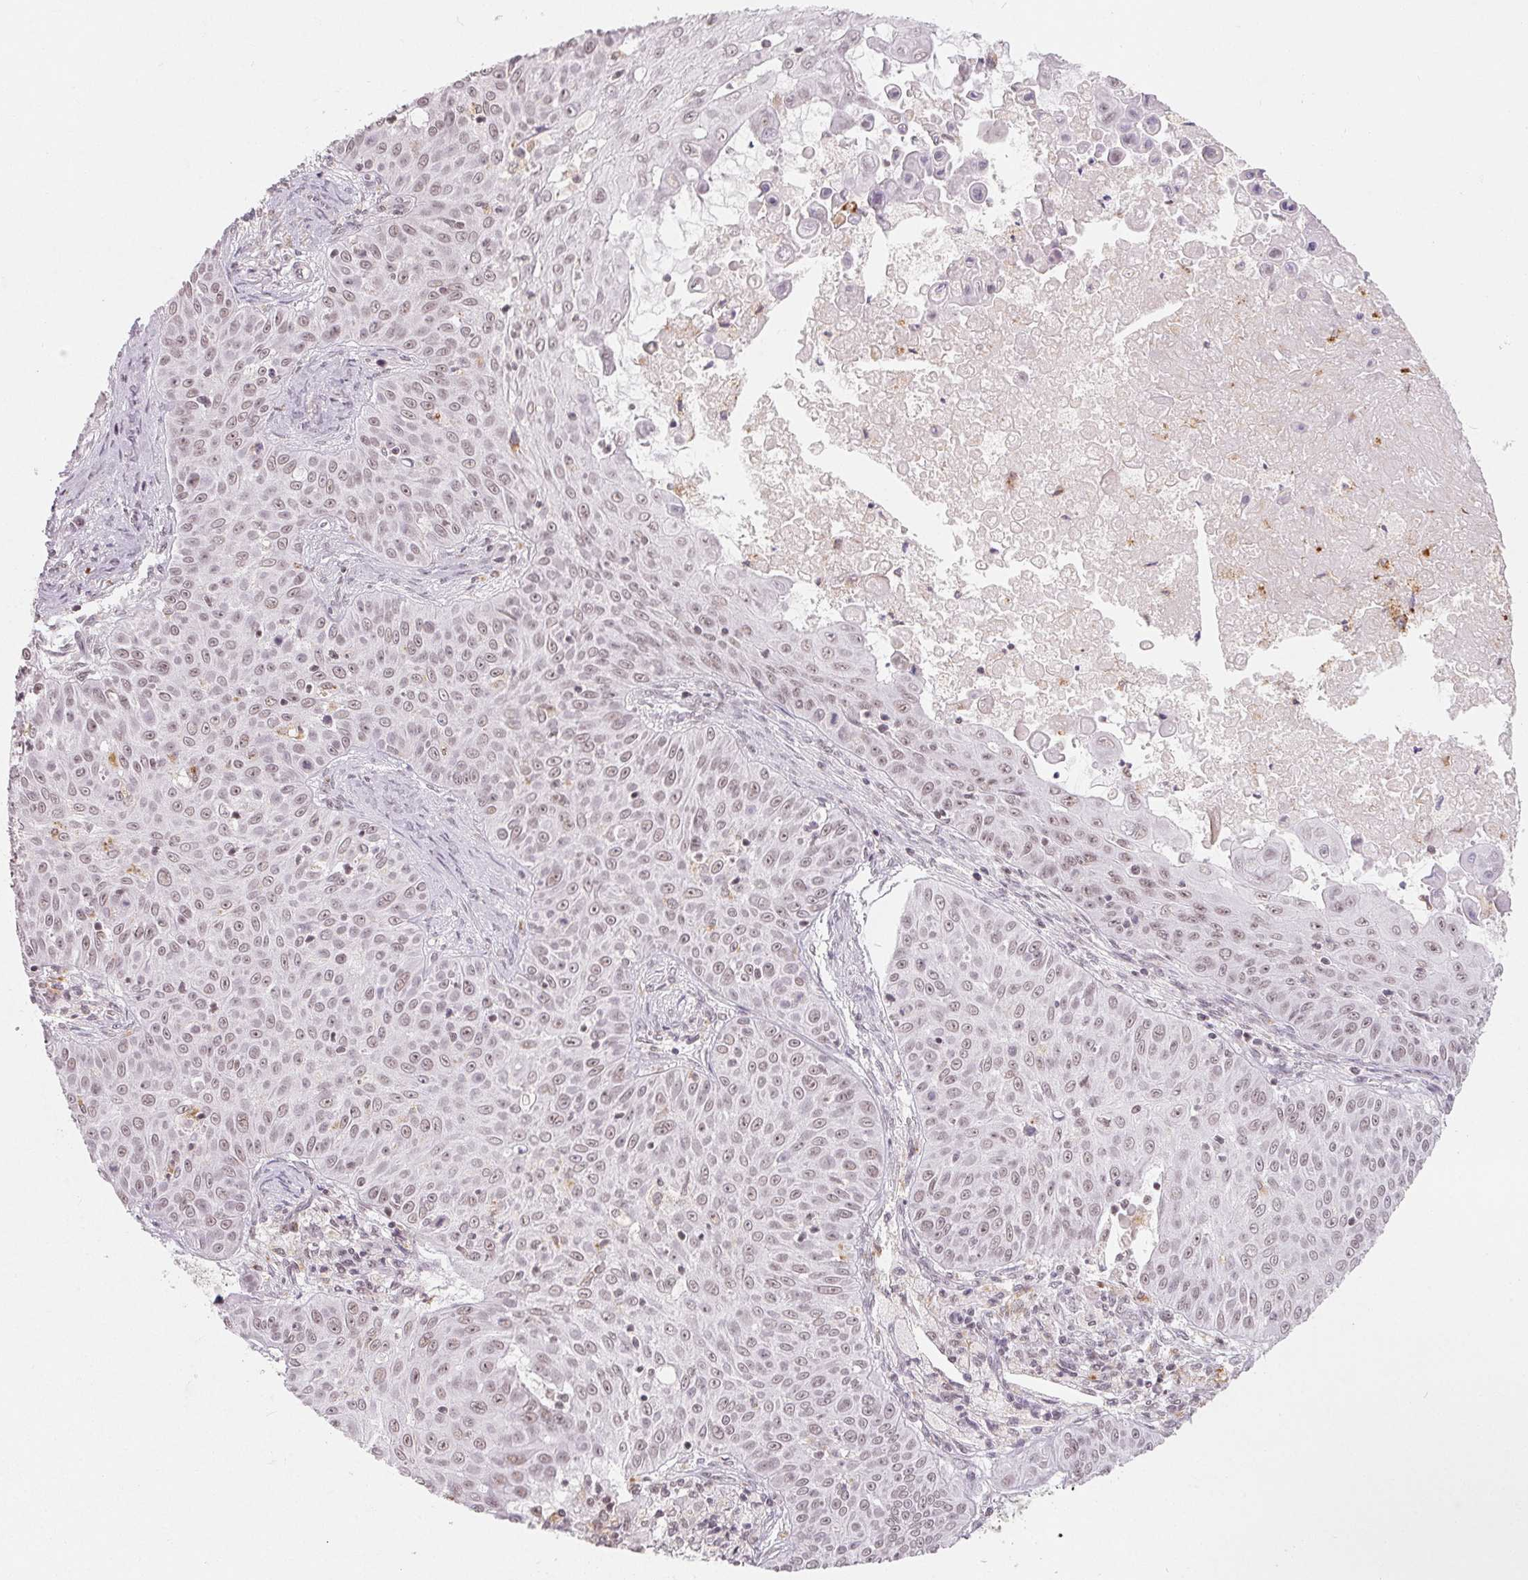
{"staining": {"intensity": "weak", "quantity": ">75%", "location": "nuclear"}, "tissue": "skin cancer", "cell_type": "Tumor cells", "image_type": "cancer", "snomed": [{"axis": "morphology", "description": "Squamous cell carcinoma, NOS"}, {"axis": "topography", "description": "Skin"}], "caption": "This is an image of IHC staining of skin cancer, which shows weak positivity in the nuclear of tumor cells.", "gene": "NXF3", "patient": {"sex": "male", "age": 82}}